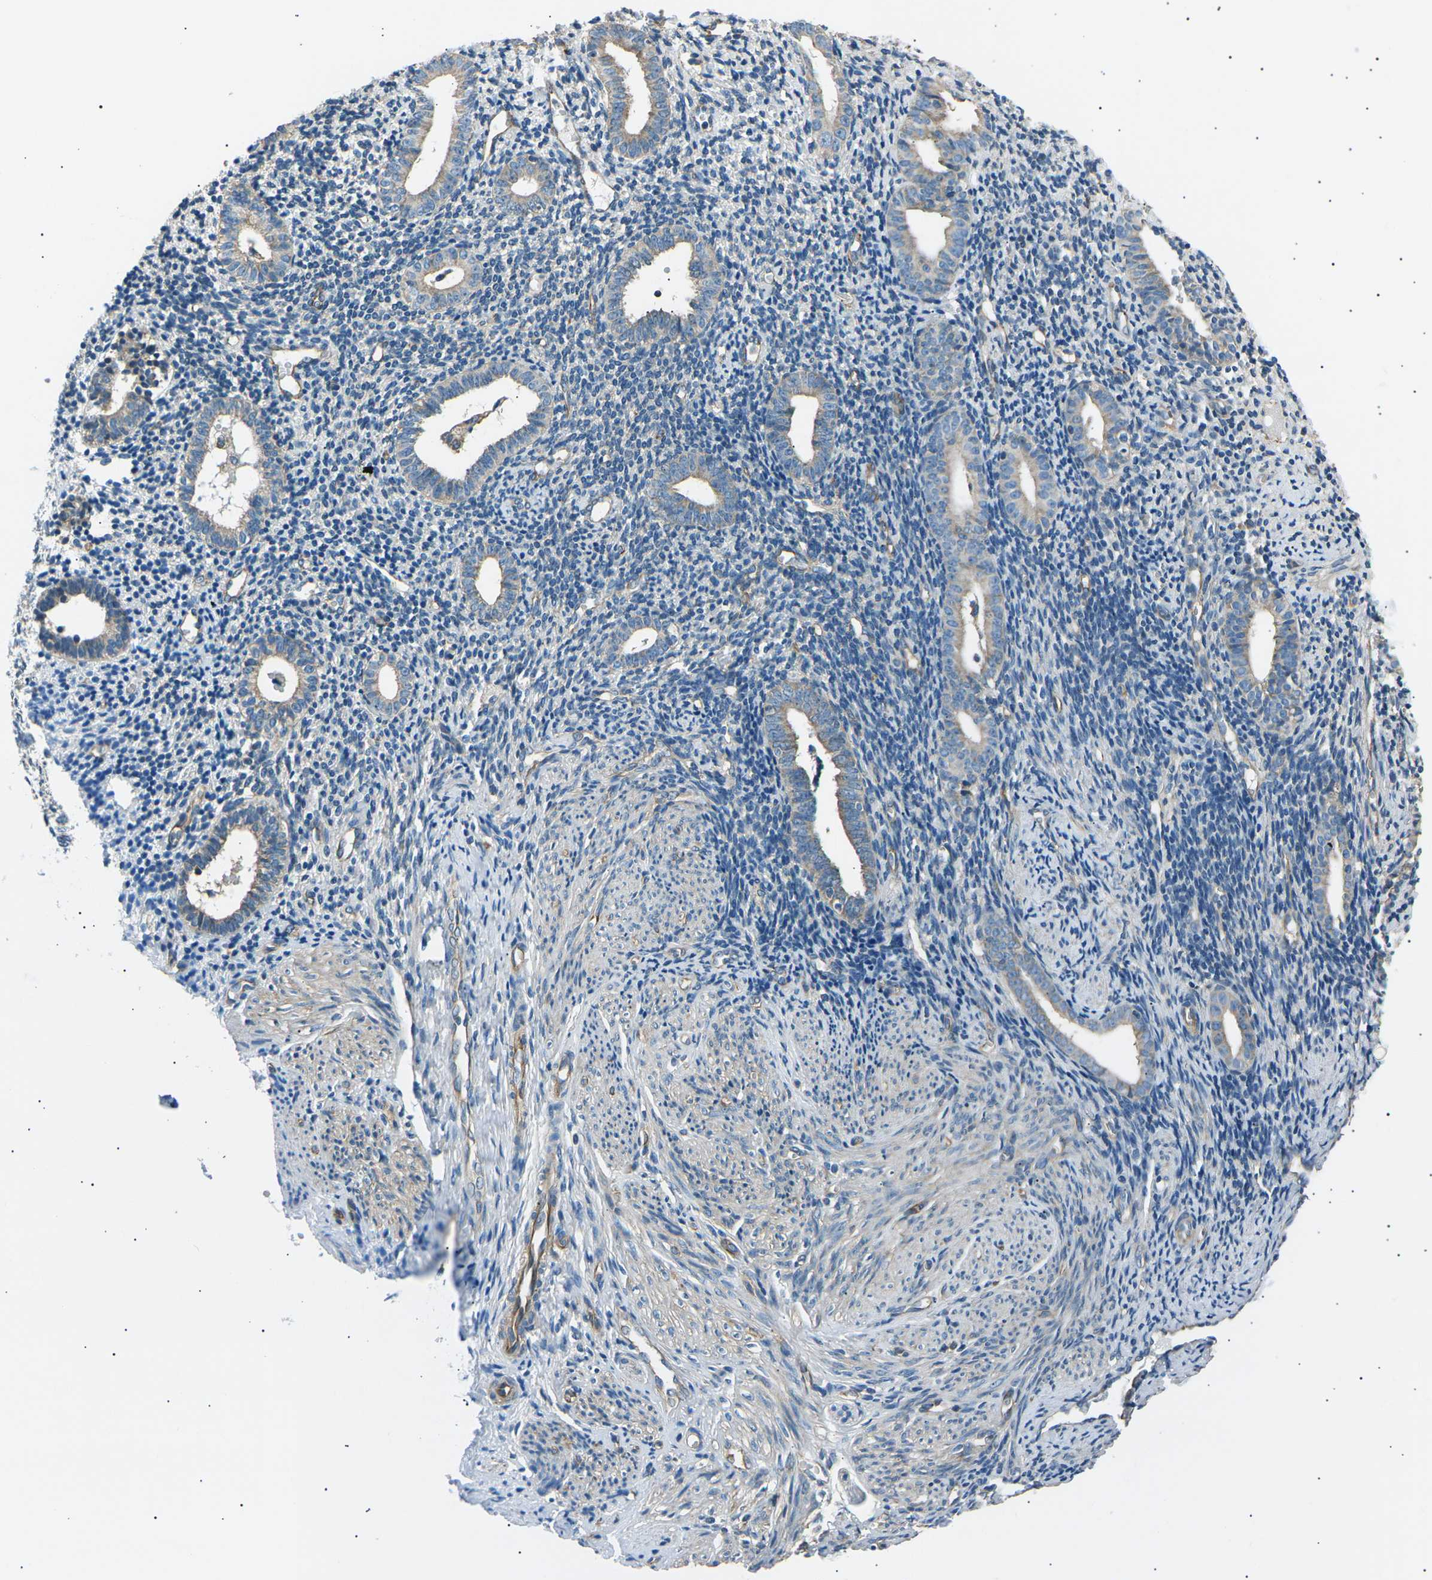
{"staining": {"intensity": "negative", "quantity": "none", "location": "none"}, "tissue": "endometrium", "cell_type": "Cells in endometrial stroma", "image_type": "normal", "snomed": [{"axis": "morphology", "description": "Normal tissue, NOS"}, {"axis": "topography", "description": "Endometrium"}], "caption": "IHC micrograph of unremarkable endometrium: human endometrium stained with DAB (3,3'-diaminobenzidine) reveals no significant protein positivity in cells in endometrial stroma.", "gene": "SLK", "patient": {"sex": "female", "age": 50}}